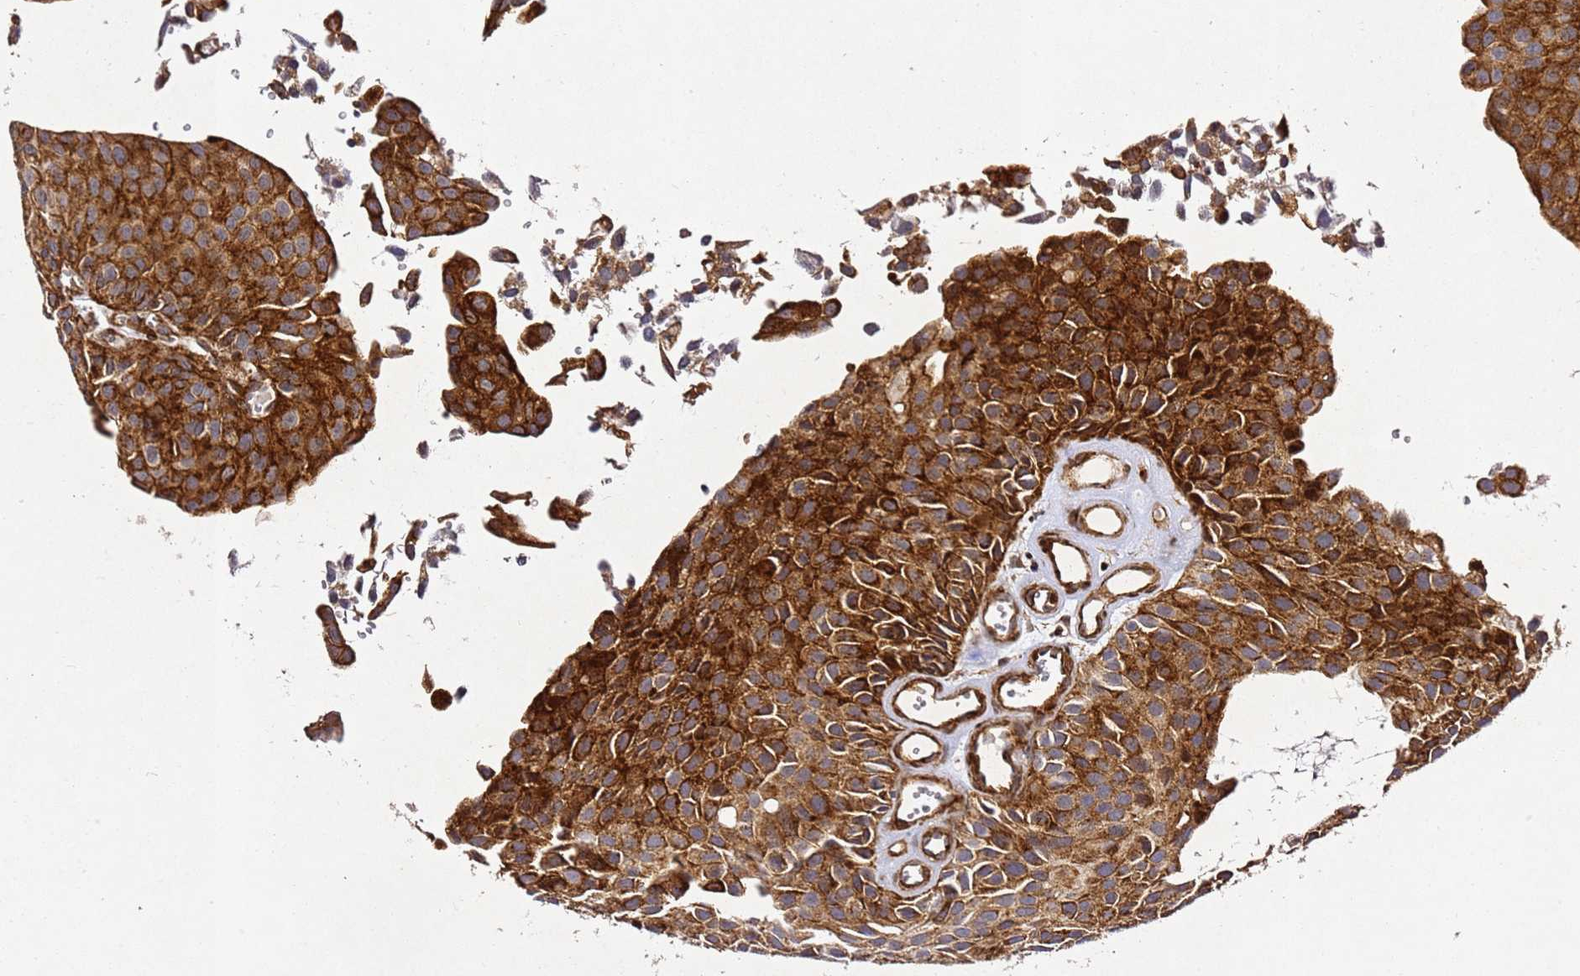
{"staining": {"intensity": "strong", "quantity": ">75%", "location": "cytoplasmic/membranous"}, "tissue": "urothelial cancer", "cell_type": "Tumor cells", "image_type": "cancer", "snomed": [{"axis": "morphology", "description": "Urothelial carcinoma, Low grade"}, {"axis": "topography", "description": "Urinary bladder"}], "caption": "Tumor cells show strong cytoplasmic/membranous positivity in about >75% of cells in low-grade urothelial carcinoma.", "gene": "ZNF296", "patient": {"sex": "male", "age": 88}}